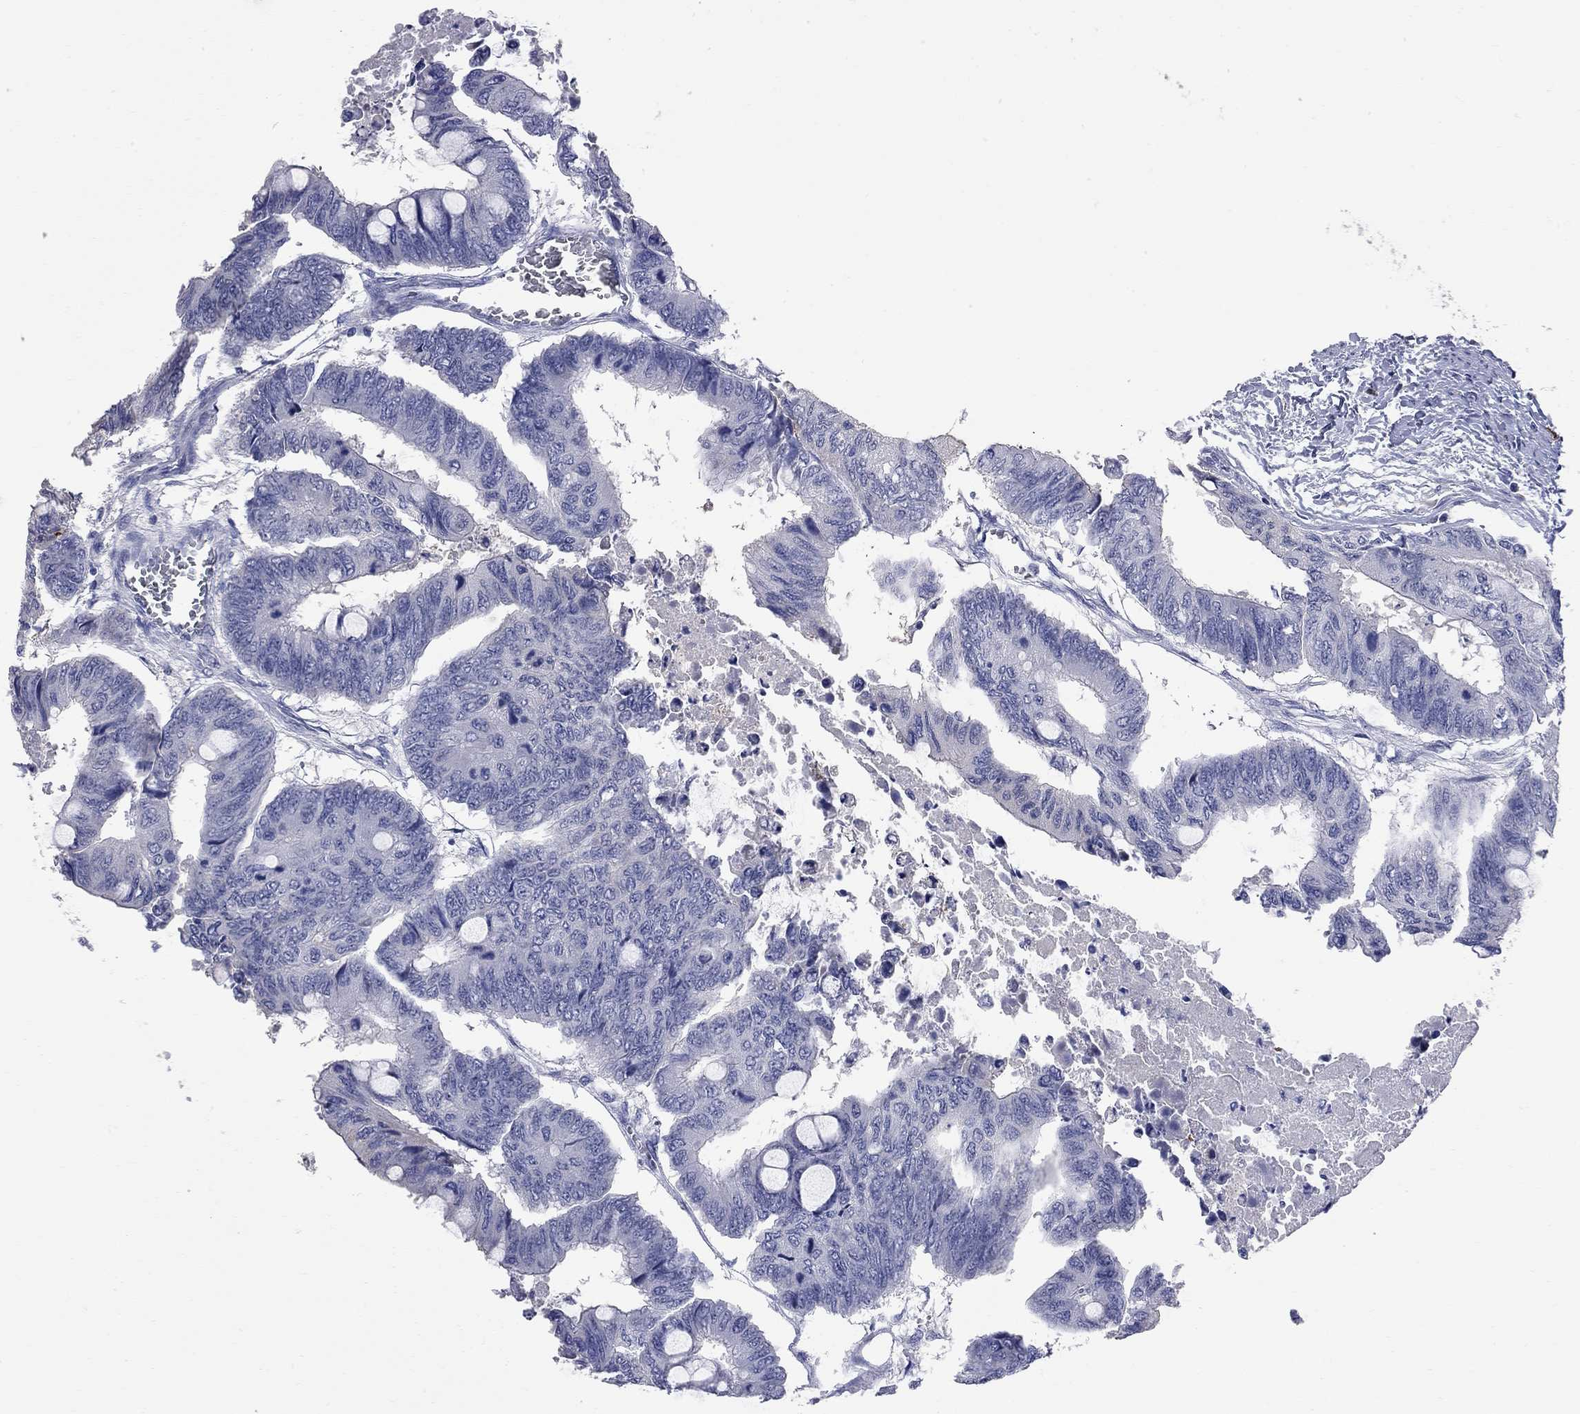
{"staining": {"intensity": "negative", "quantity": "none", "location": "none"}, "tissue": "colorectal cancer", "cell_type": "Tumor cells", "image_type": "cancer", "snomed": [{"axis": "morphology", "description": "Normal tissue, NOS"}, {"axis": "morphology", "description": "Adenocarcinoma, NOS"}, {"axis": "topography", "description": "Rectum"}, {"axis": "topography", "description": "Peripheral nerve tissue"}], "caption": "Colorectal cancer (adenocarcinoma) stained for a protein using immunohistochemistry (IHC) demonstrates no staining tumor cells.", "gene": "FAM221B", "patient": {"sex": "male", "age": 92}}